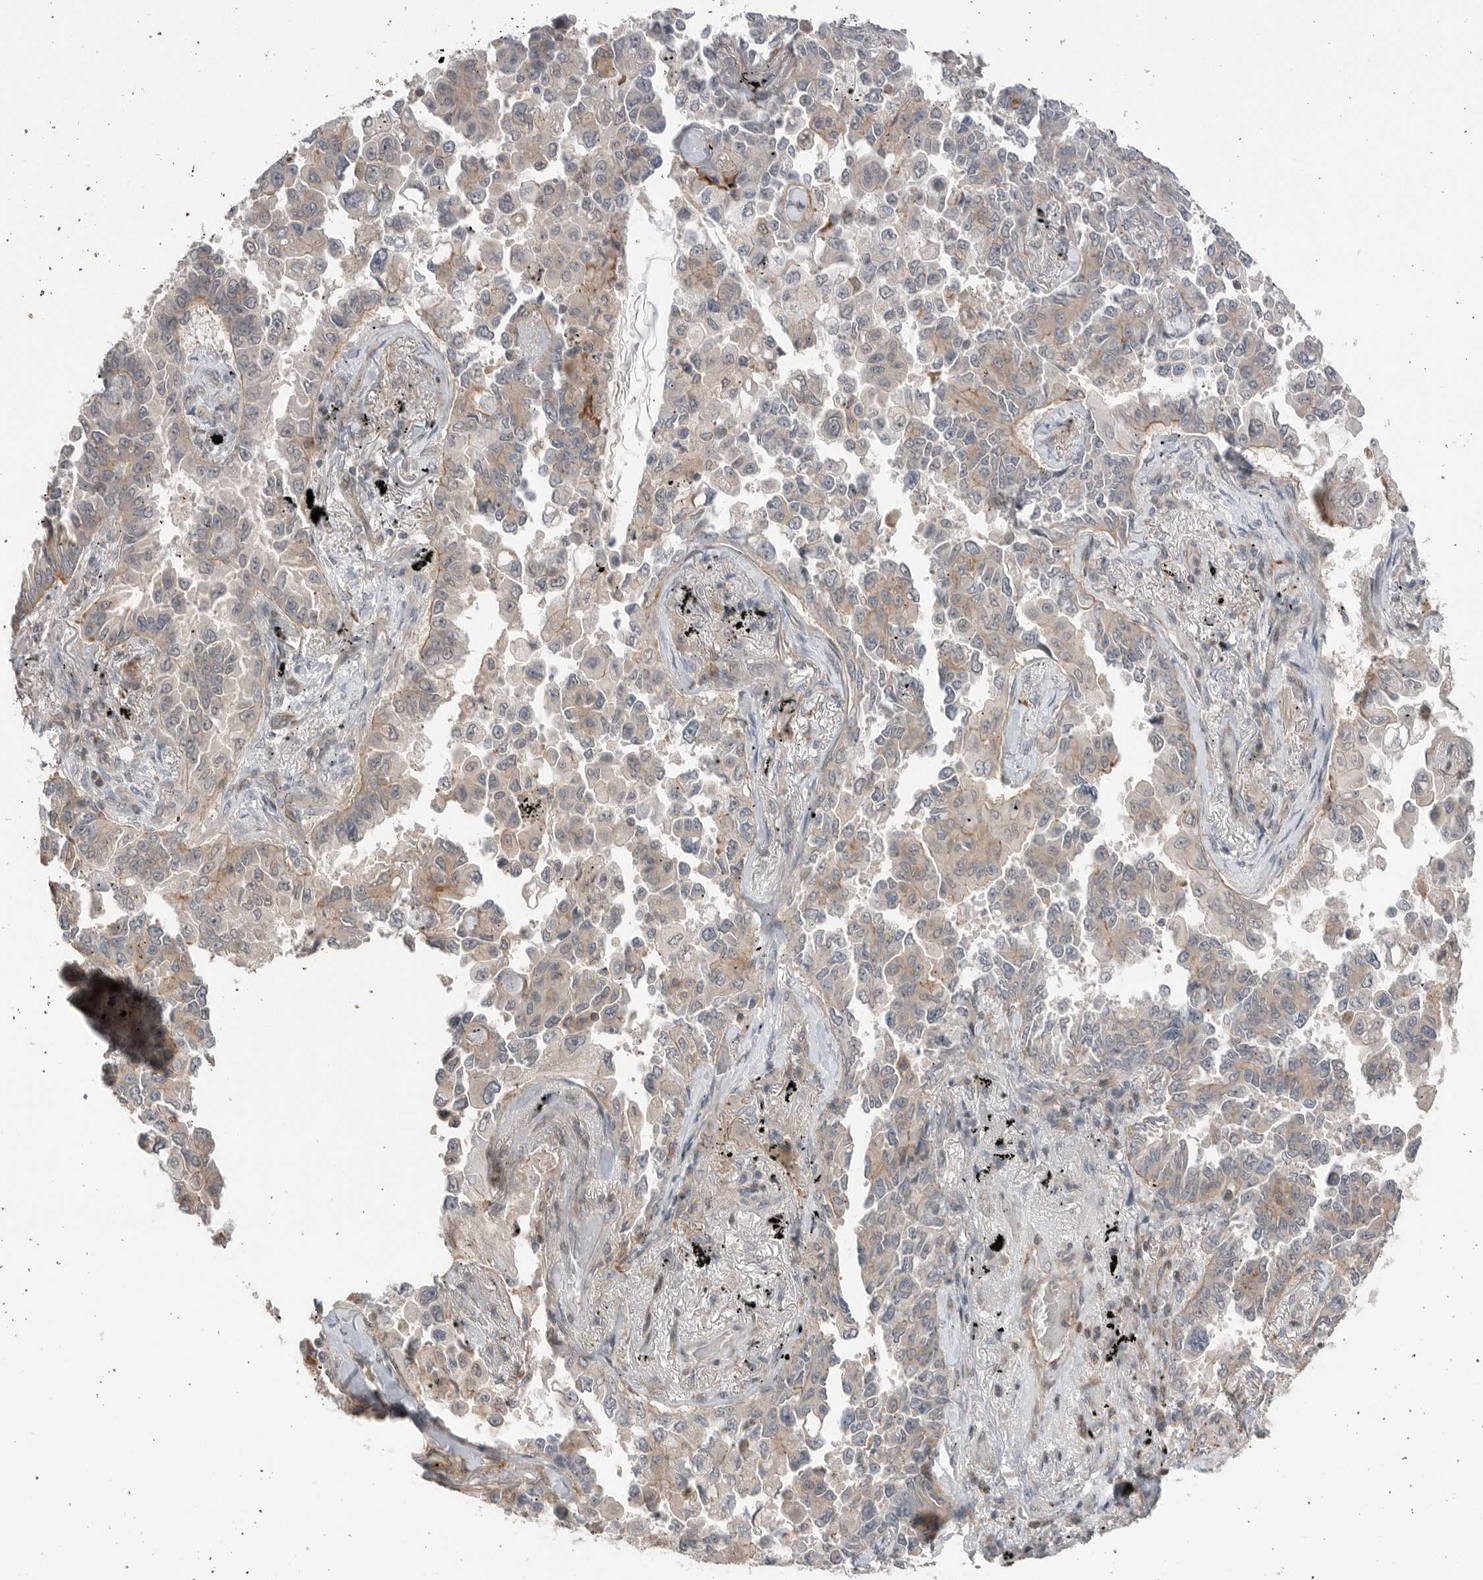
{"staining": {"intensity": "negative", "quantity": "none", "location": "none"}, "tissue": "lung cancer", "cell_type": "Tumor cells", "image_type": "cancer", "snomed": [{"axis": "morphology", "description": "Adenocarcinoma, NOS"}, {"axis": "topography", "description": "Lung"}], "caption": "Tumor cells show no significant protein positivity in lung cancer.", "gene": "PEAK1", "patient": {"sex": "female", "age": 67}}